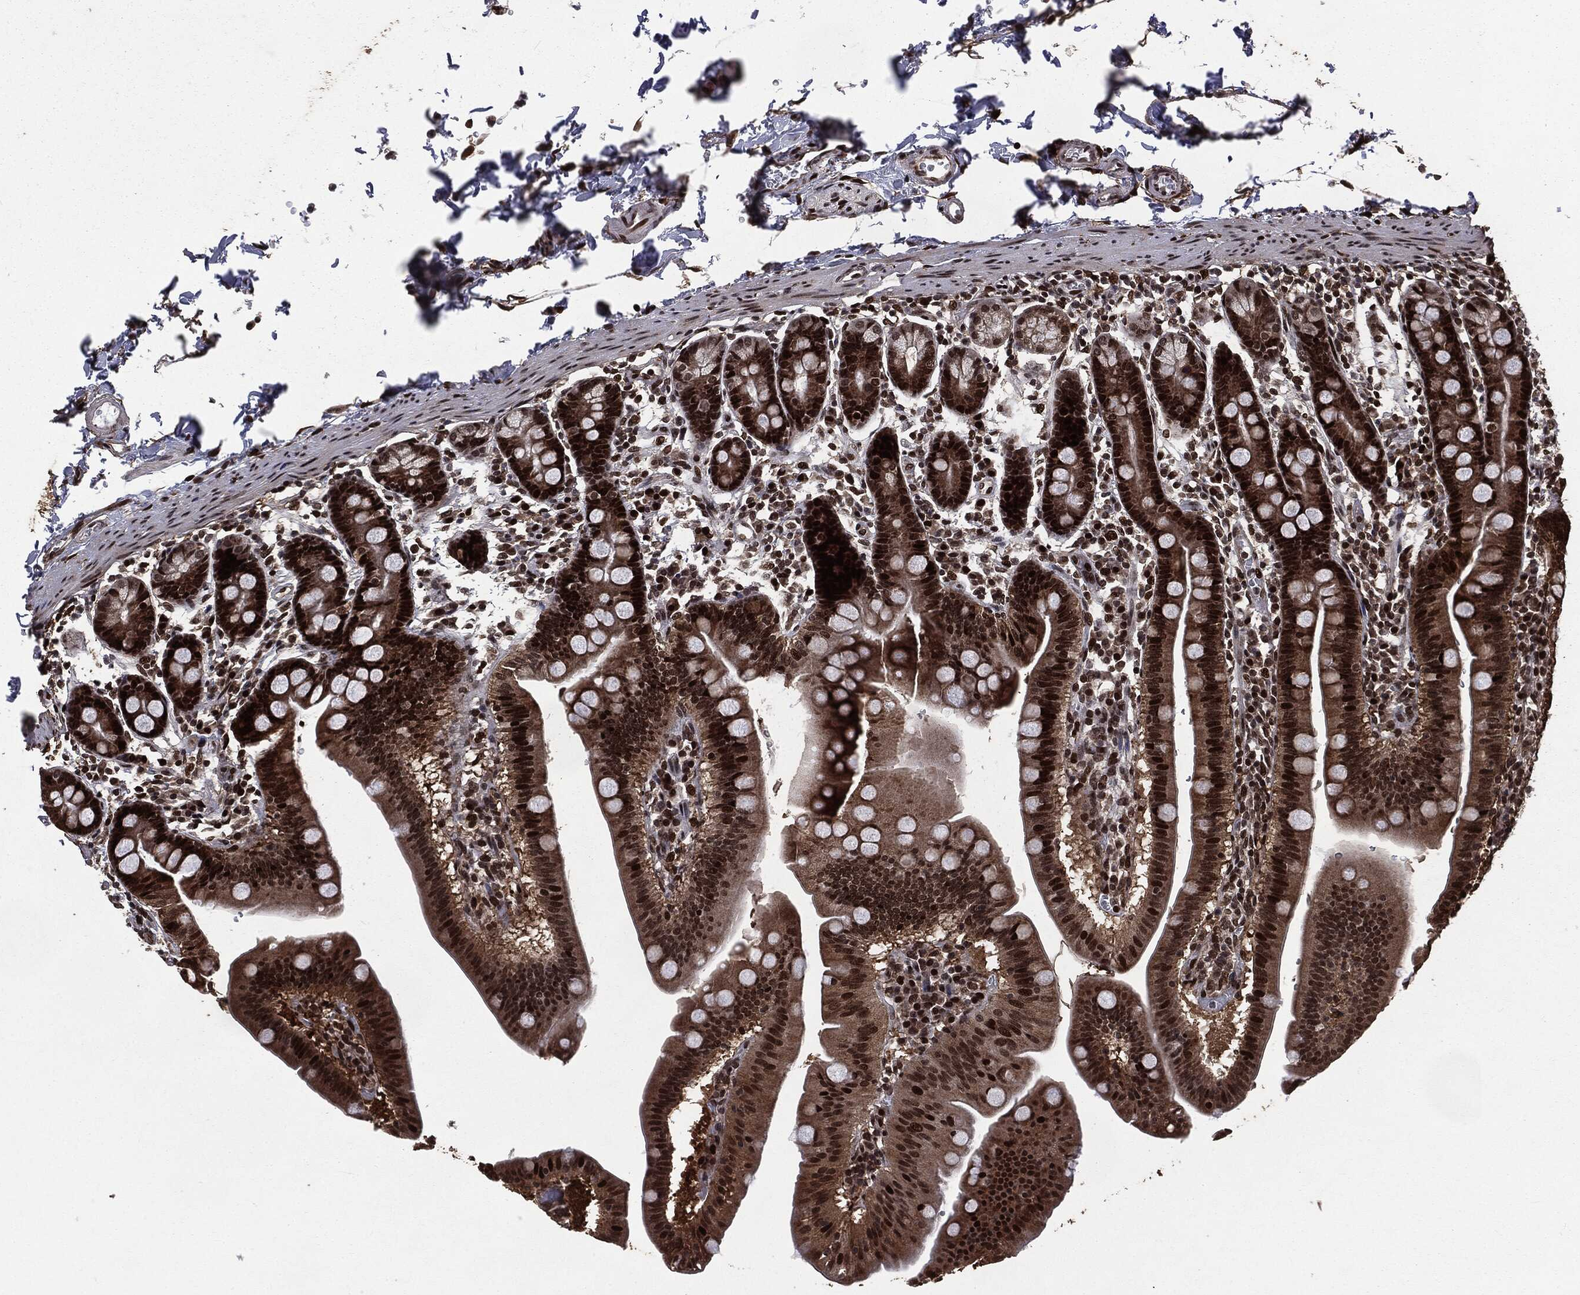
{"staining": {"intensity": "strong", "quantity": ">75%", "location": "nuclear"}, "tissue": "duodenum", "cell_type": "Glandular cells", "image_type": "normal", "snomed": [{"axis": "morphology", "description": "Normal tissue, NOS"}, {"axis": "topography", "description": "Duodenum"}], "caption": "Immunohistochemistry (IHC) of benign duodenum reveals high levels of strong nuclear staining in approximately >75% of glandular cells.", "gene": "DVL2", "patient": {"sex": "male", "age": 59}}